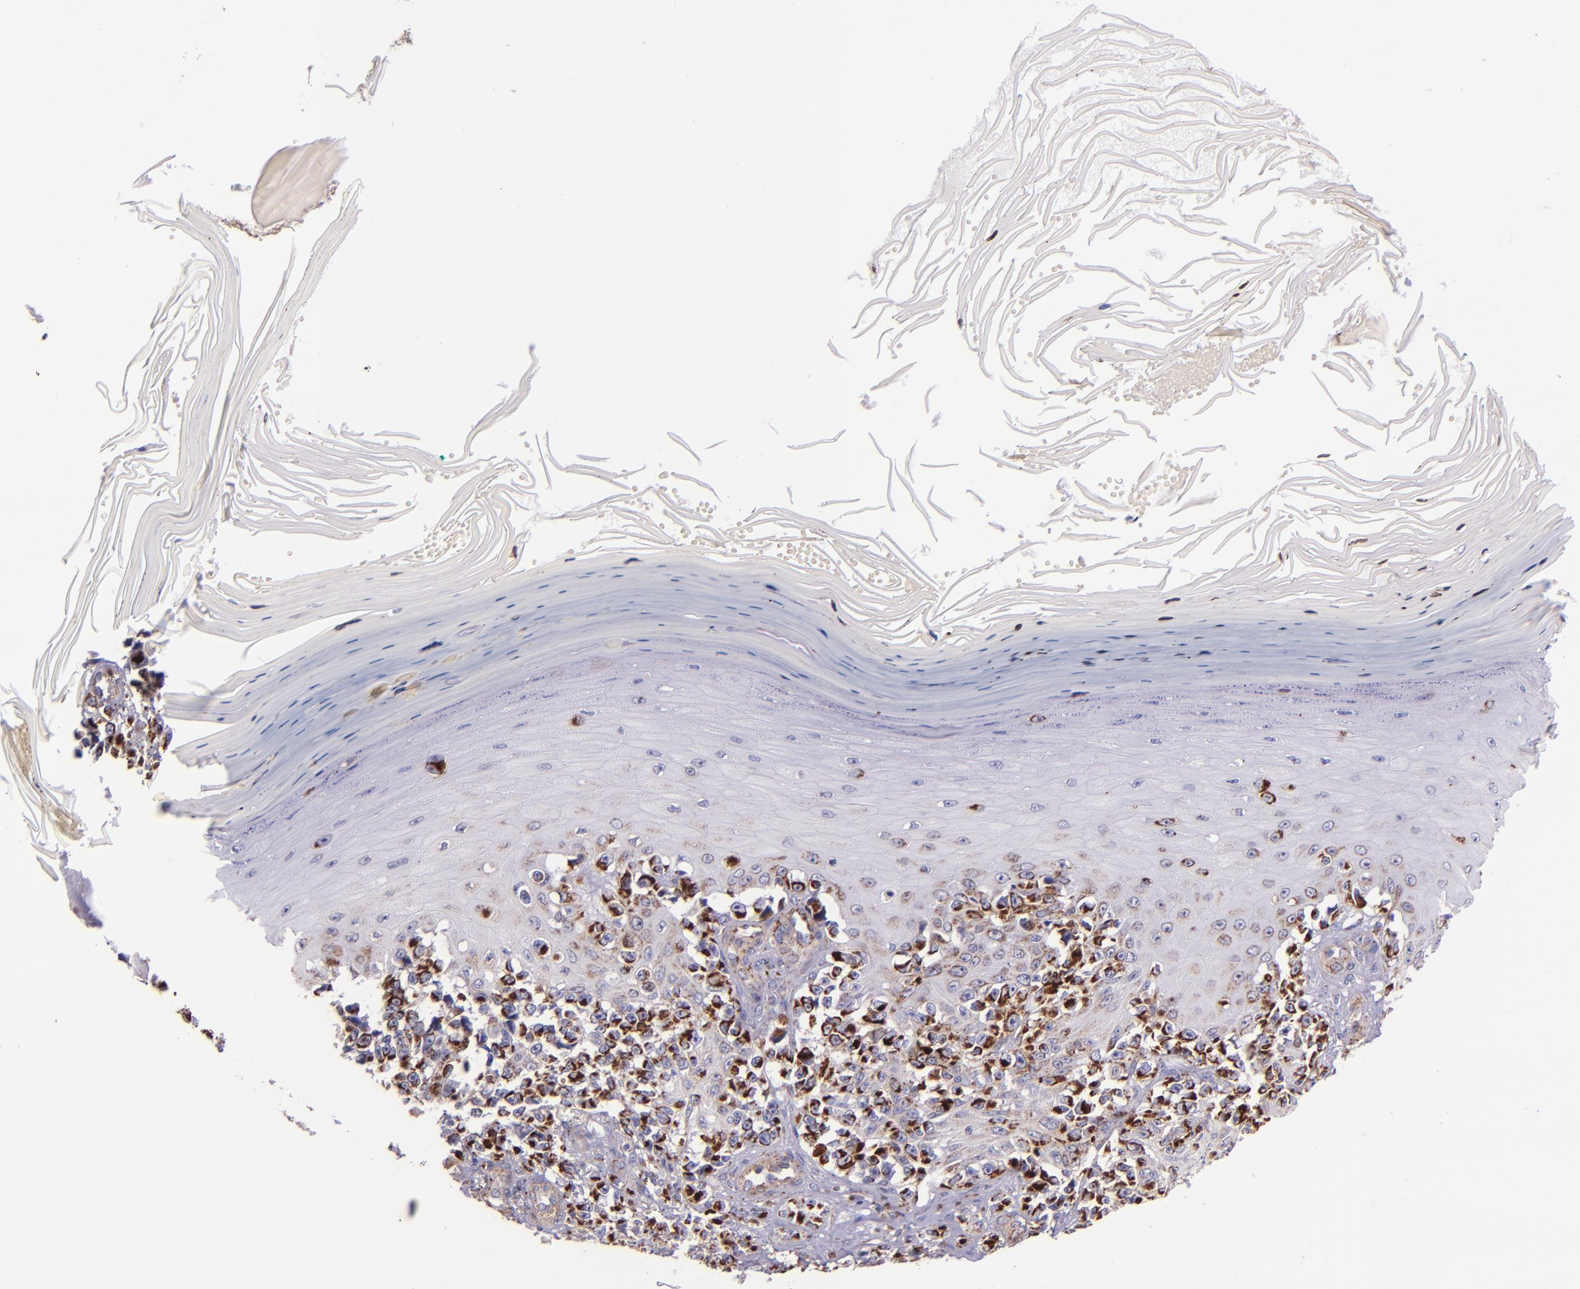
{"staining": {"intensity": "moderate", "quantity": ">75%", "location": "cytoplasmic/membranous"}, "tissue": "melanoma", "cell_type": "Tumor cells", "image_type": "cancer", "snomed": [{"axis": "morphology", "description": "Malignant melanoma, NOS"}, {"axis": "topography", "description": "Skin"}], "caption": "The micrograph reveals staining of melanoma, revealing moderate cytoplasmic/membranous protein expression (brown color) within tumor cells.", "gene": "IDH3G", "patient": {"sex": "female", "age": 82}}